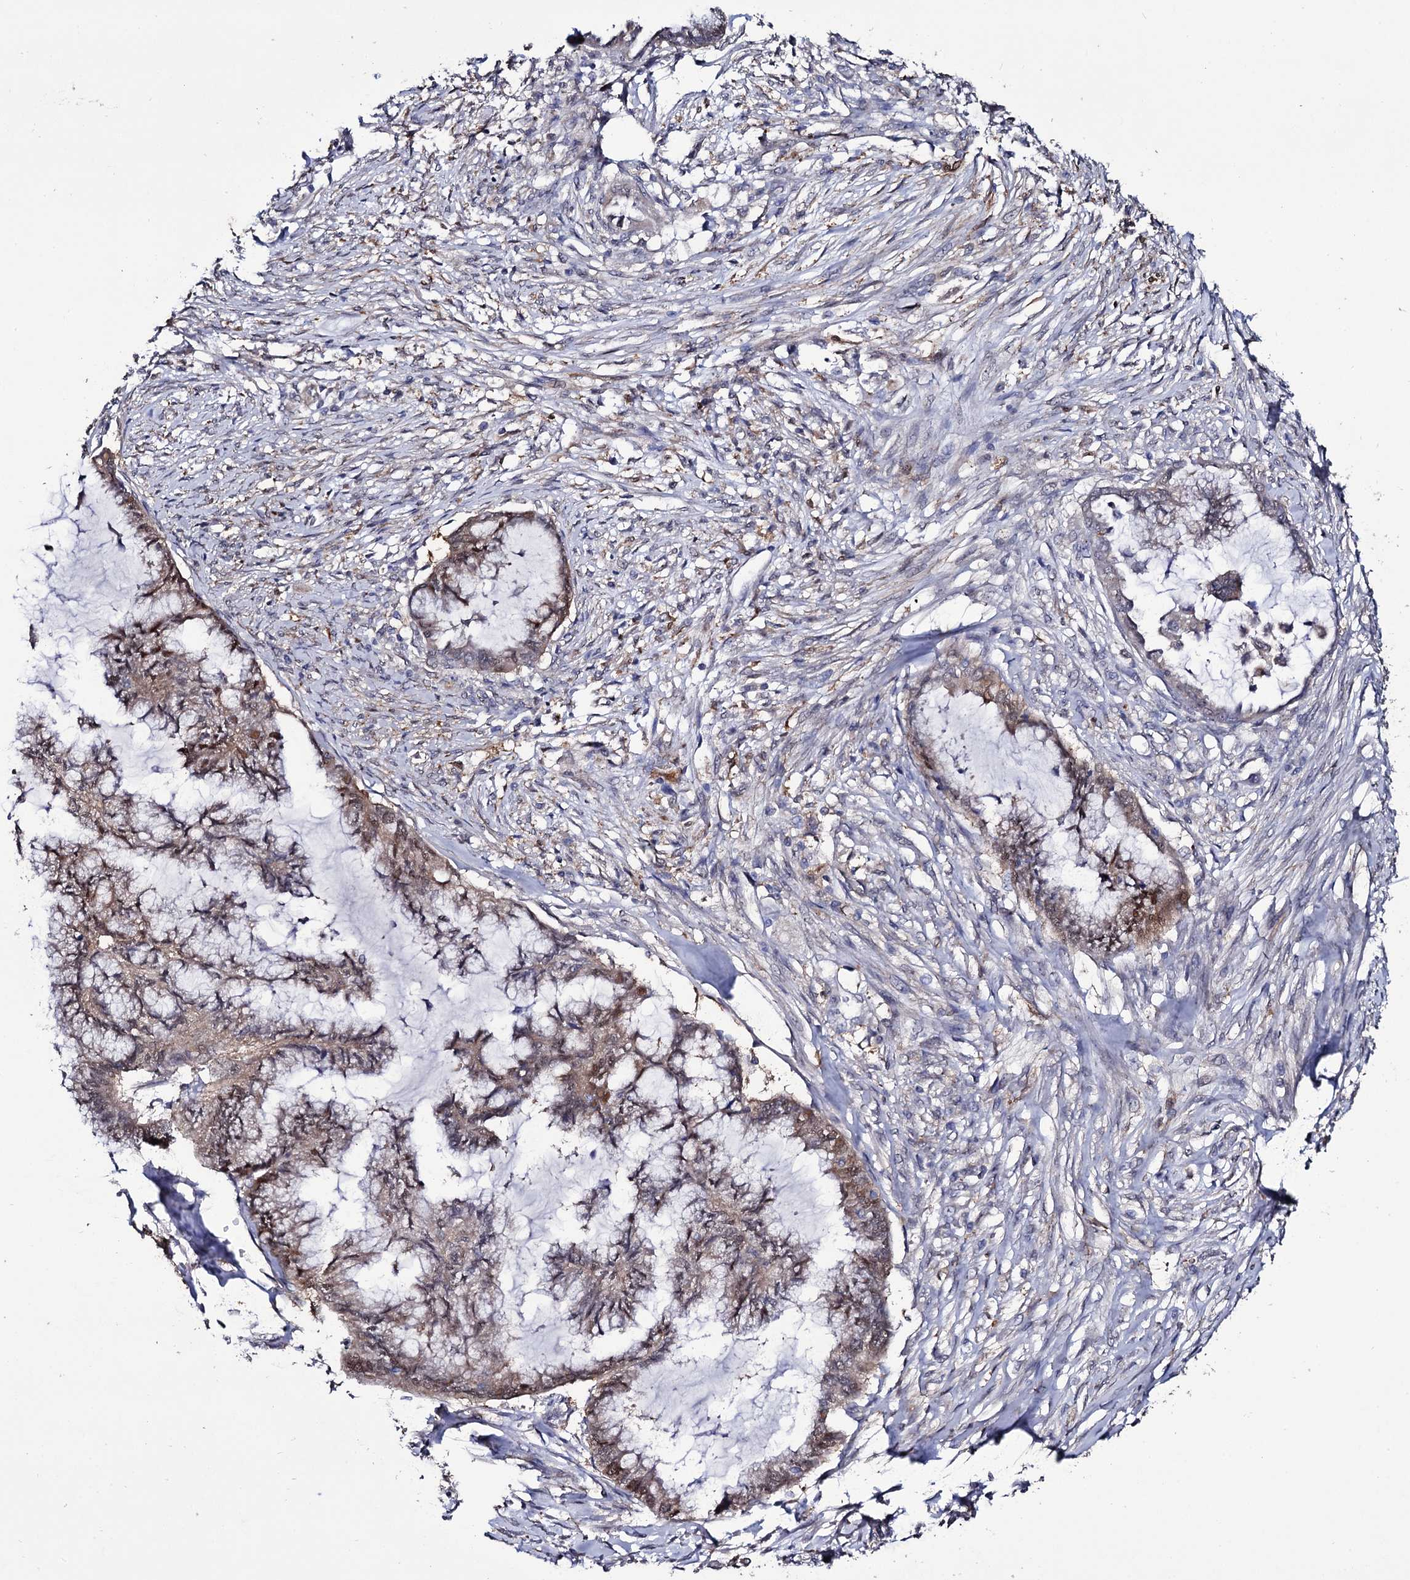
{"staining": {"intensity": "weak", "quantity": ">75%", "location": "cytoplasmic/membranous,nuclear"}, "tissue": "endometrial cancer", "cell_type": "Tumor cells", "image_type": "cancer", "snomed": [{"axis": "morphology", "description": "Adenocarcinoma, NOS"}, {"axis": "topography", "description": "Endometrium"}], "caption": "Endometrial adenocarcinoma stained for a protein shows weak cytoplasmic/membranous and nuclear positivity in tumor cells.", "gene": "CRYL1", "patient": {"sex": "female", "age": 86}}